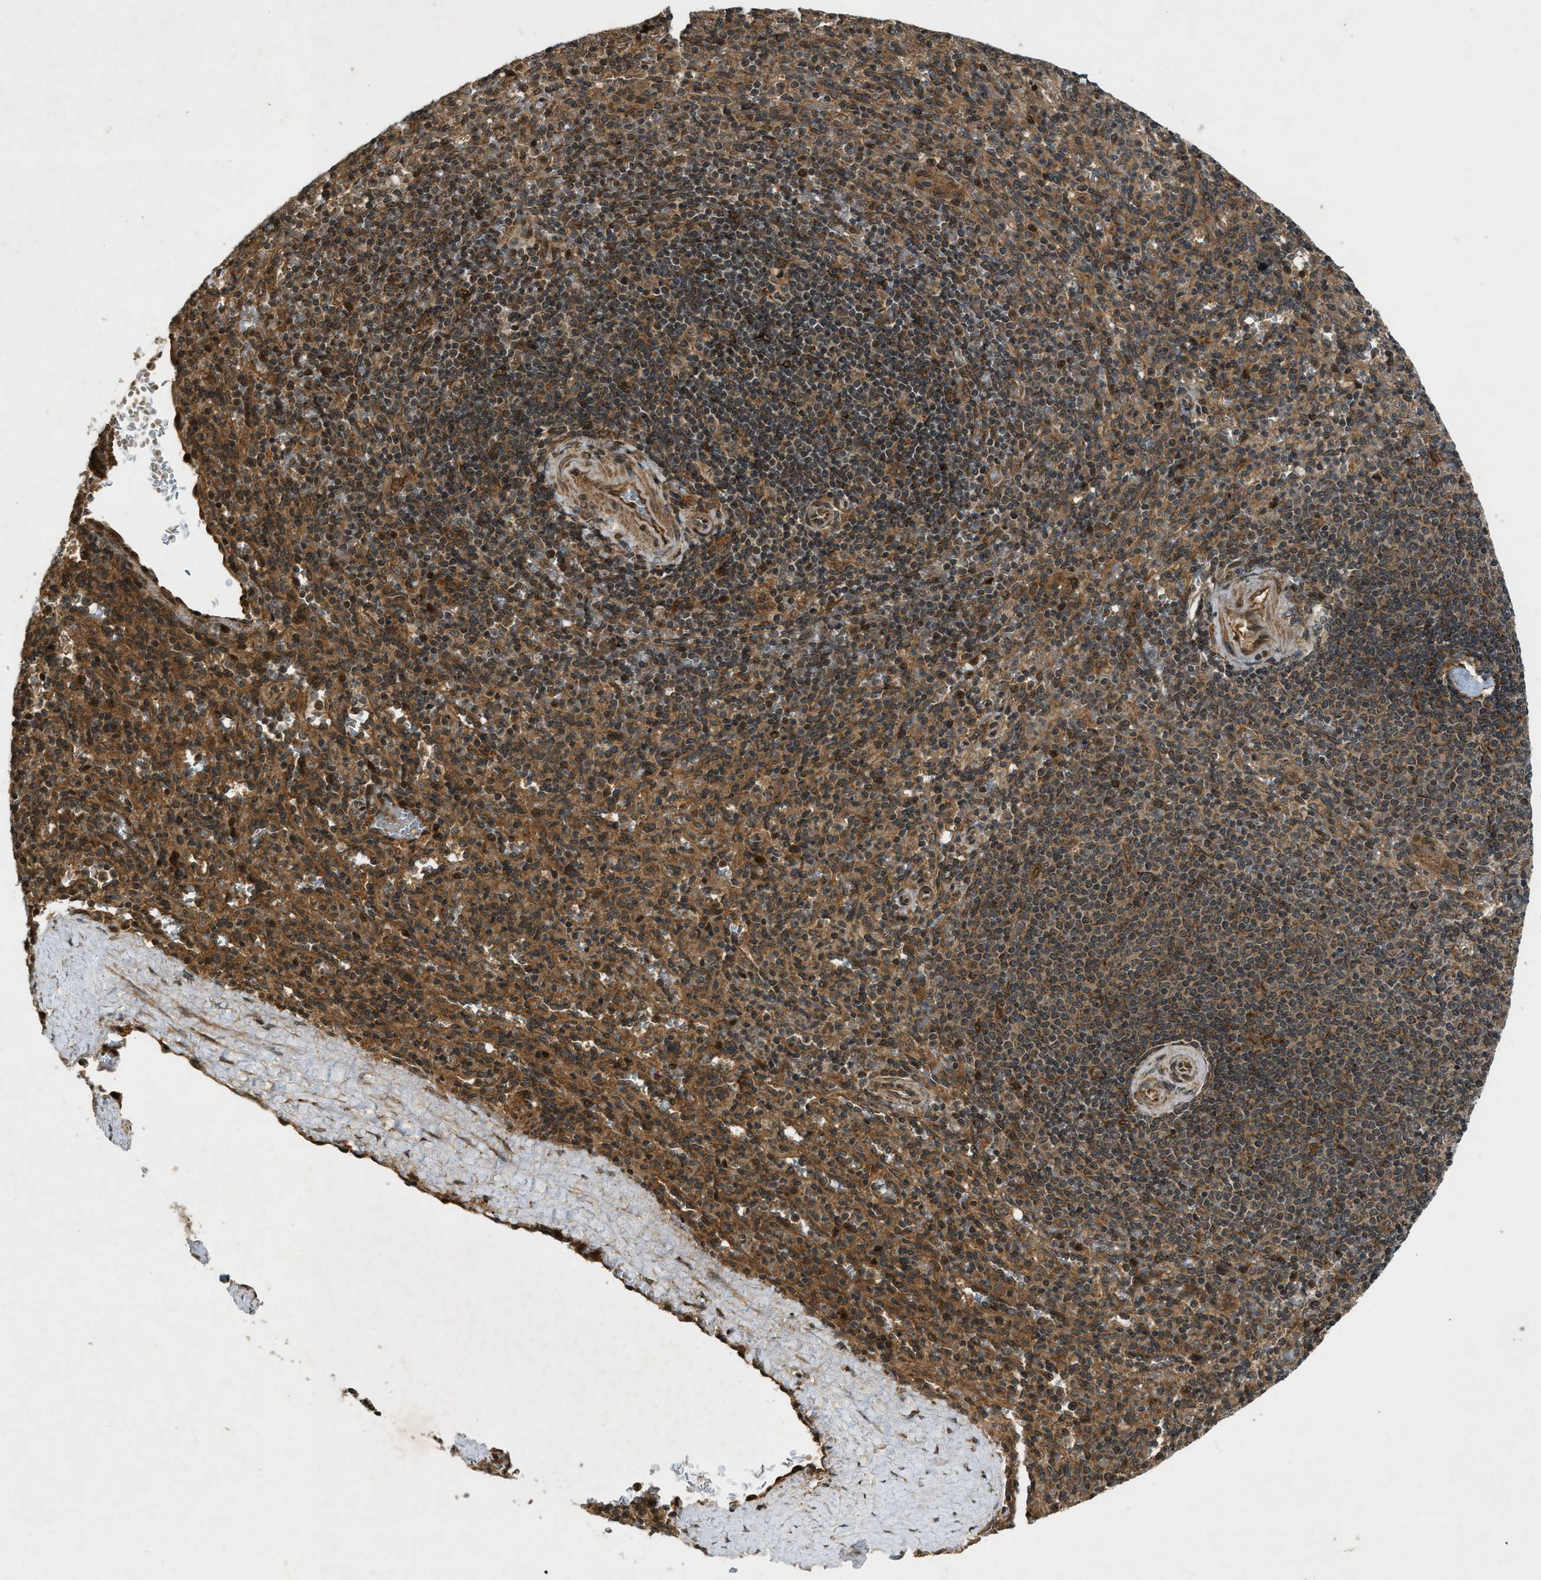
{"staining": {"intensity": "moderate", "quantity": ">75%", "location": "cytoplasmic/membranous,nuclear"}, "tissue": "spleen", "cell_type": "Cells in red pulp", "image_type": "normal", "snomed": [{"axis": "morphology", "description": "Normal tissue, NOS"}, {"axis": "topography", "description": "Spleen"}], "caption": "About >75% of cells in red pulp in unremarkable spleen show moderate cytoplasmic/membranous,nuclear protein staining as visualized by brown immunohistochemical staining.", "gene": "EIF2AK3", "patient": {"sex": "male", "age": 36}}